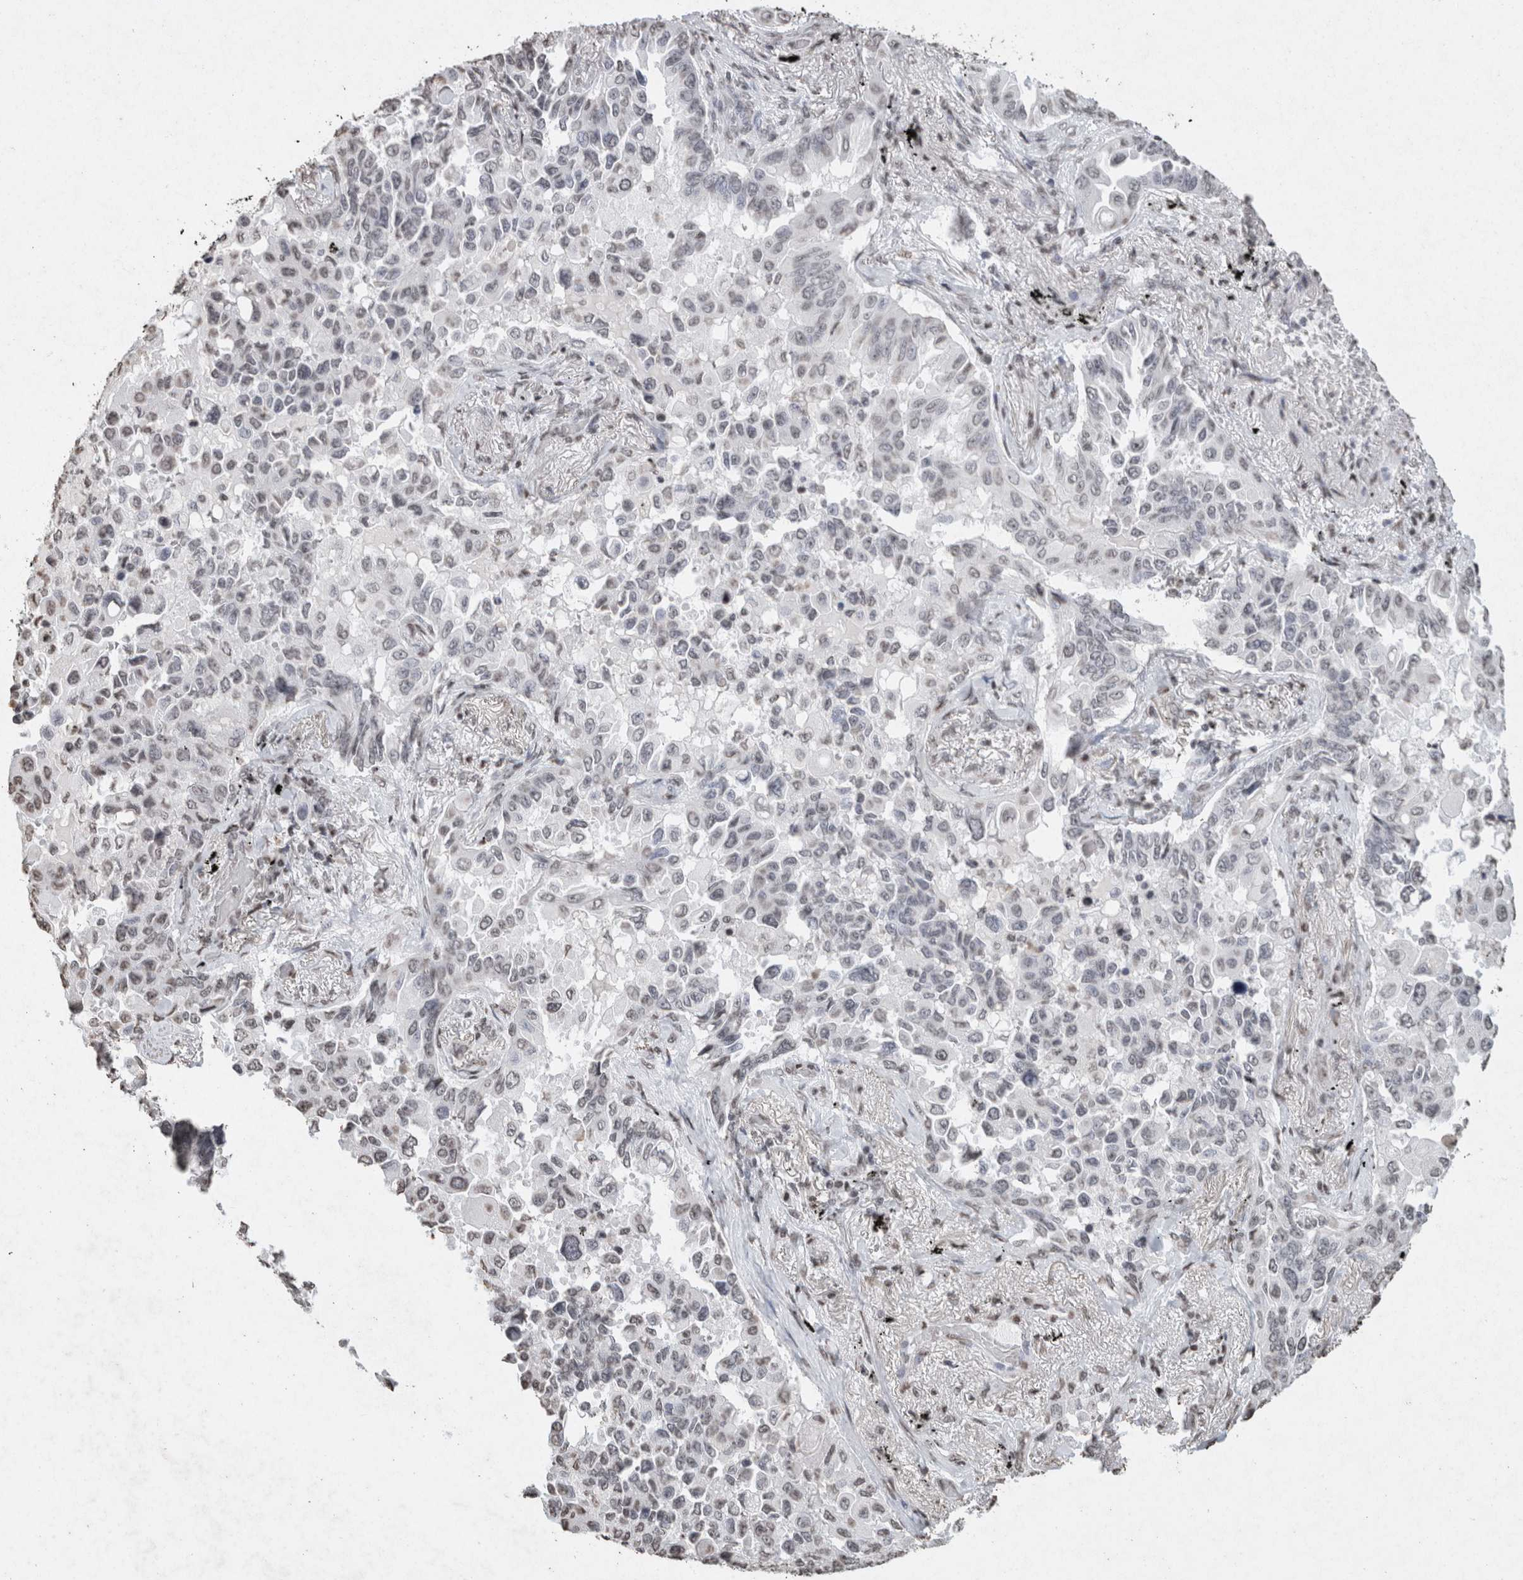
{"staining": {"intensity": "weak", "quantity": "<25%", "location": "nuclear"}, "tissue": "lung cancer", "cell_type": "Tumor cells", "image_type": "cancer", "snomed": [{"axis": "morphology", "description": "Adenocarcinoma, NOS"}, {"axis": "topography", "description": "Lung"}], "caption": "Tumor cells are negative for protein expression in human lung cancer (adenocarcinoma). (DAB (3,3'-diaminobenzidine) immunohistochemistry (IHC), high magnification).", "gene": "CNTN1", "patient": {"sex": "female", "age": 67}}